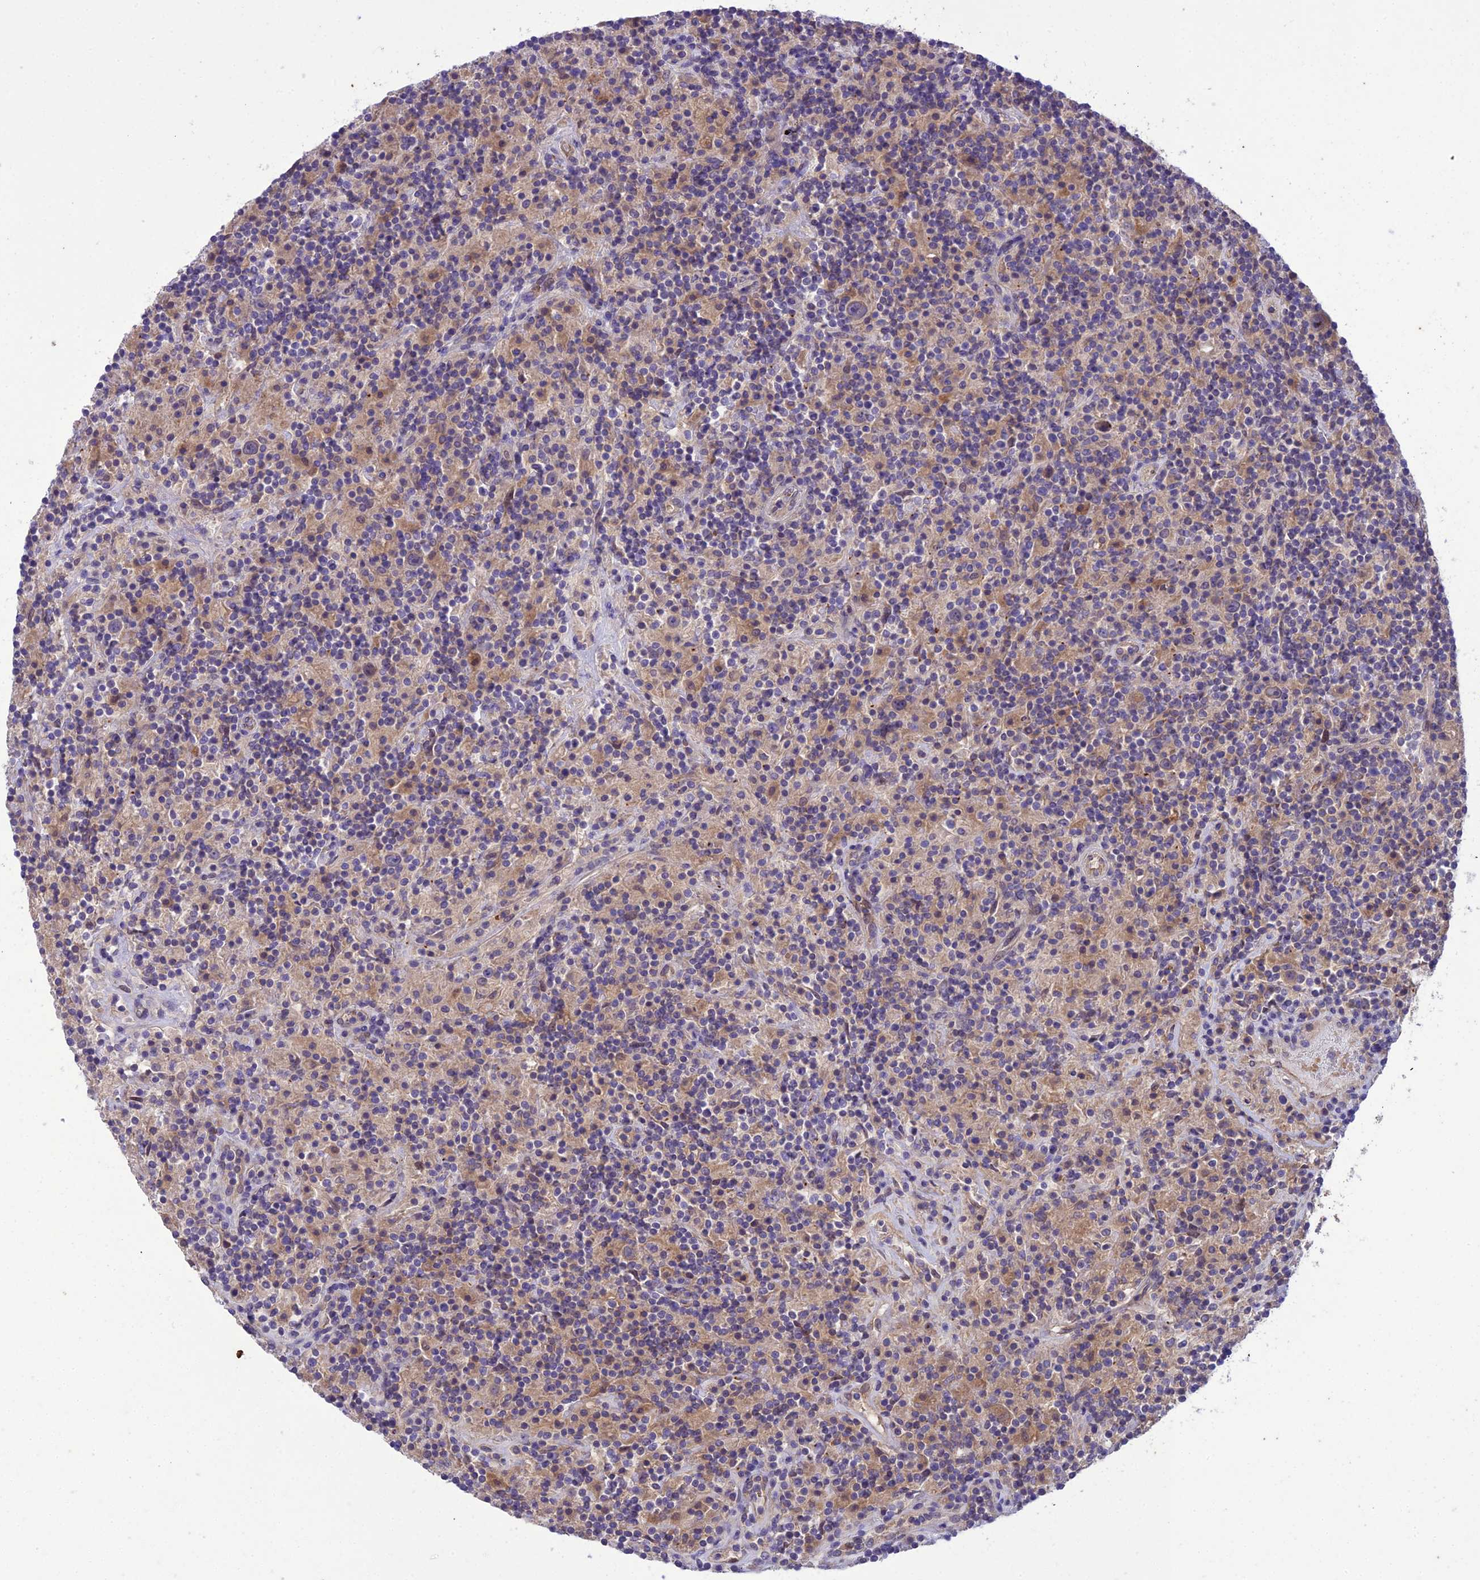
{"staining": {"intensity": "weak", "quantity": "25%-75%", "location": "cytoplasmic/membranous"}, "tissue": "lymphoma", "cell_type": "Tumor cells", "image_type": "cancer", "snomed": [{"axis": "morphology", "description": "Hodgkin's disease, NOS"}, {"axis": "topography", "description": "Lymph node"}], "caption": "Protein expression analysis of lymphoma reveals weak cytoplasmic/membranous expression in about 25%-75% of tumor cells. (DAB IHC, brown staining for protein, blue staining for nuclei).", "gene": "BORCS6", "patient": {"sex": "male", "age": 70}}